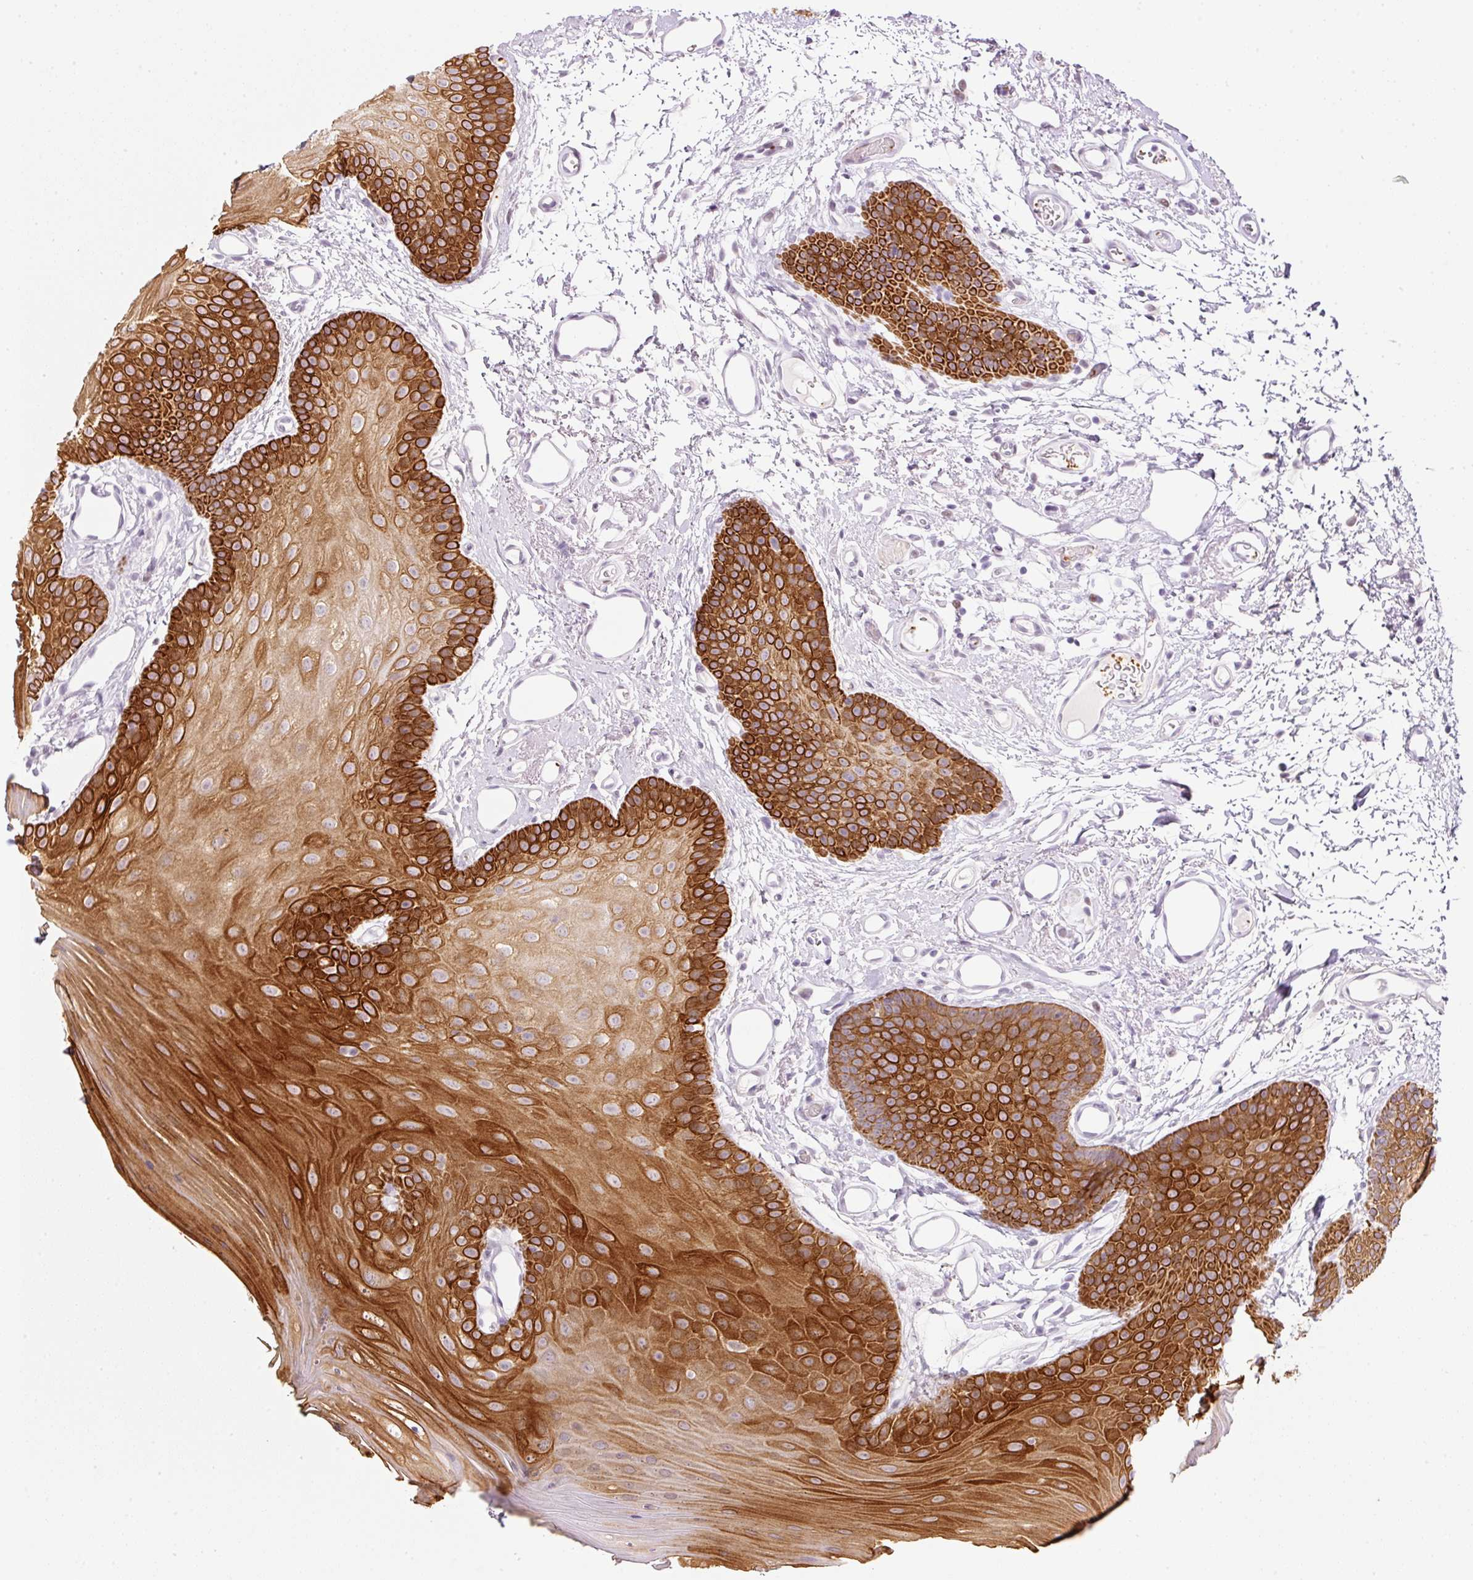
{"staining": {"intensity": "strong", "quantity": ">75%", "location": "cytoplasmic/membranous"}, "tissue": "oral mucosa", "cell_type": "Squamous epithelial cells", "image_type": "normal", "snomed": [{"axis": "morphology", "description": "Normal tissue, NOS"}, {"axis": "morphology", "description": "Squamous cell carcinoma, NOS"}, {"axis": "topography", "description": "Oral tissue"}, {"axis": "topography", "description": "Head-Neck"}], "caption": "Strong cytoplasmic/membranous staining is present in about >75% of squamous epithelial cells in unremarkable oral mucosa.", "gene": "SRC", "patient": {"sex": "female", "age": 81}}